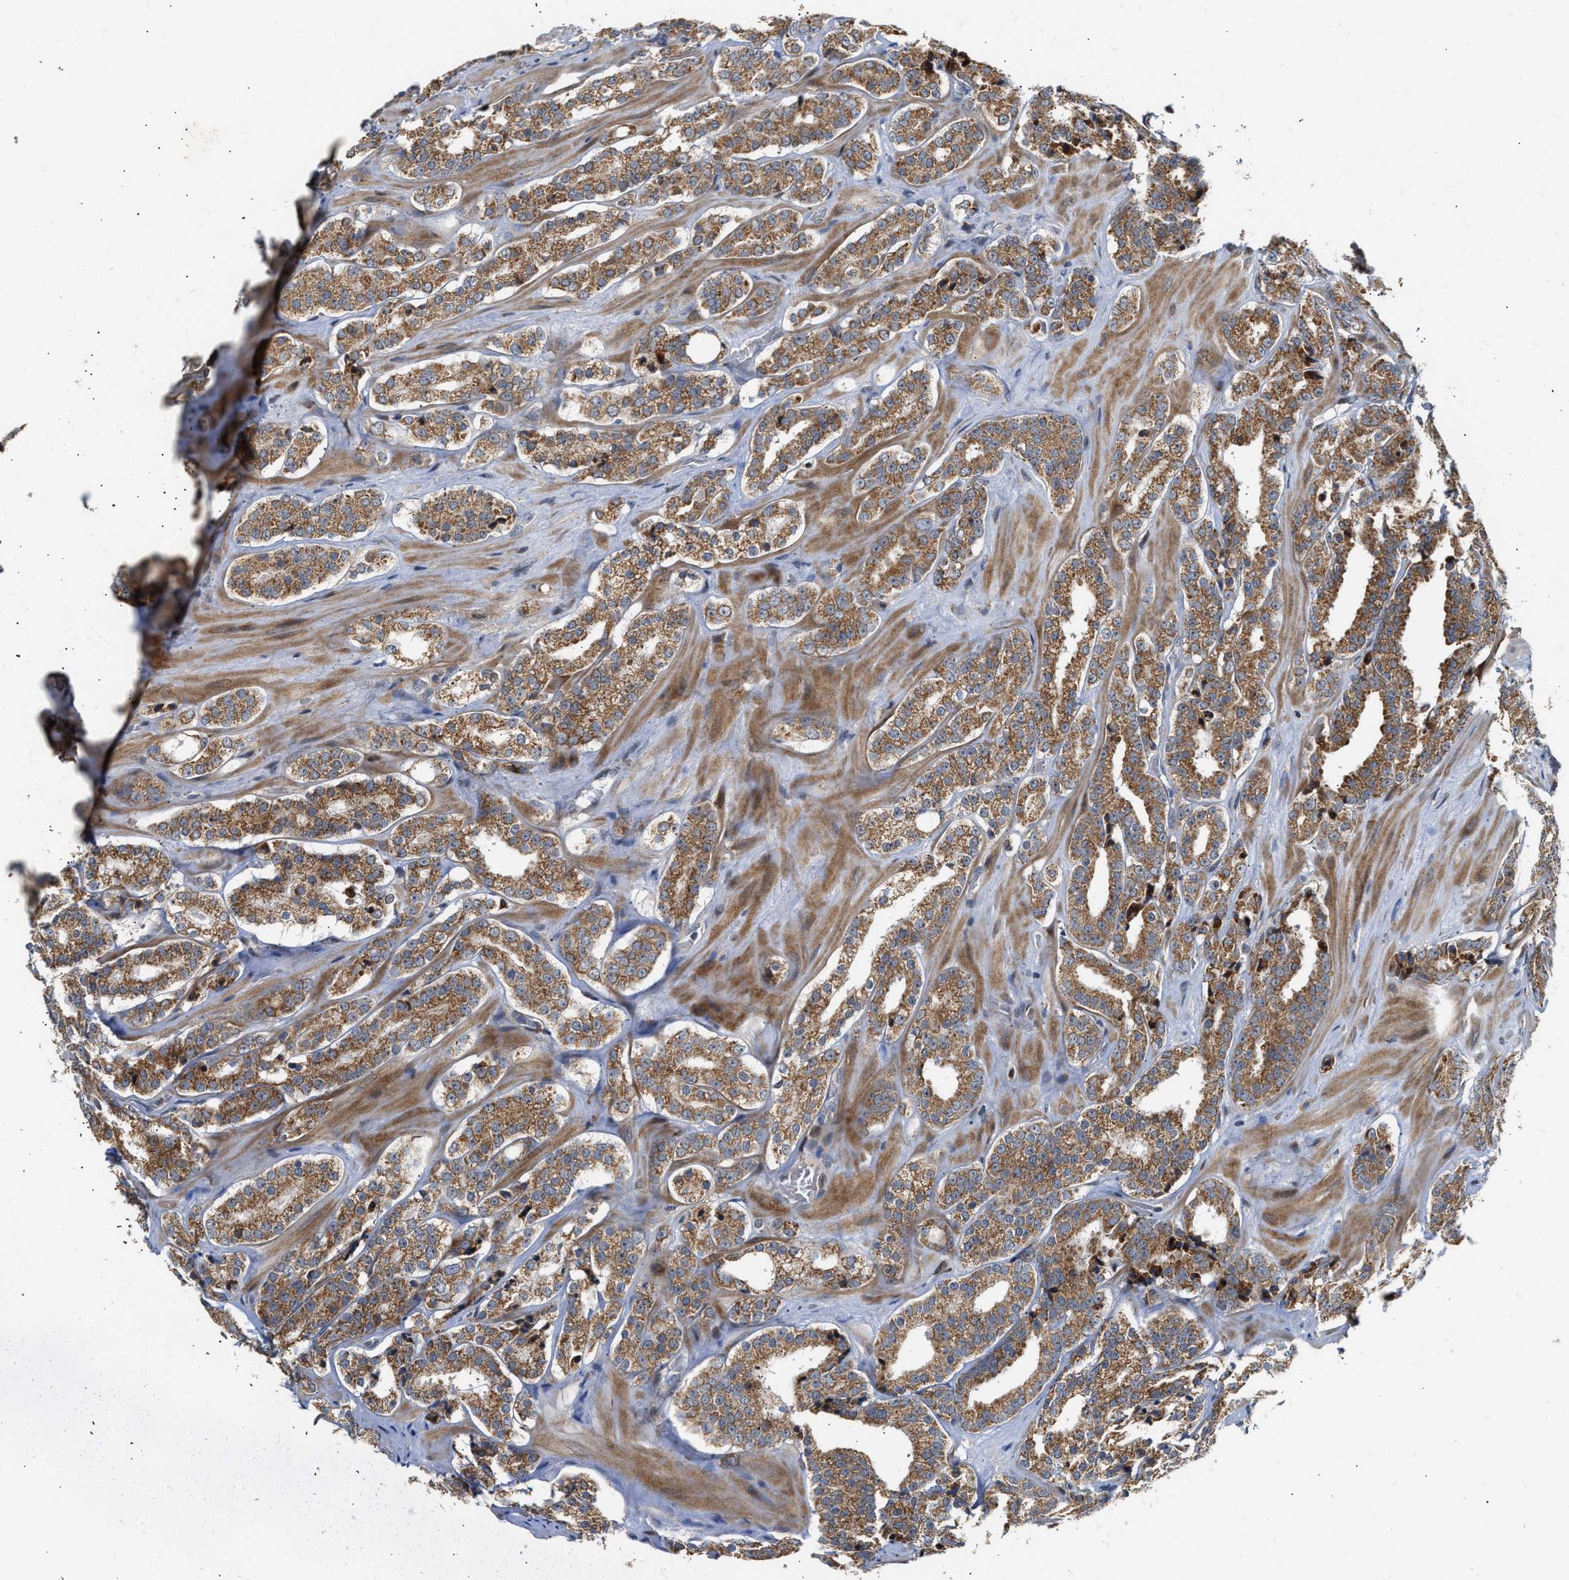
{"staining": {"intensity": "moderate", "quantity": ">75%", "location": "cytoplasmic/membranous"}, "tissue": "prostate cancer", "cell_type": "Tumor cells", "image_type": "cancer", "snomed": [{"axis": "morphology", "description": "Adenocarcinoma, High grade"}, {"axis": "topography", "description": "Prostate"}], "caption": "IHC image of neoplastic tissue: prostate cancer (high-grade adenocarcinoma) stained using immunohistochemistry (IHC) exhibits medium levels of moderate protein expression localized specifically in the cytoplasmic/membranous of tumor cells, appearing as a cytoplasmic/membranous brown color.", "gene": "DEPTOR", "patient": {"sex": "male", "age": 60}}